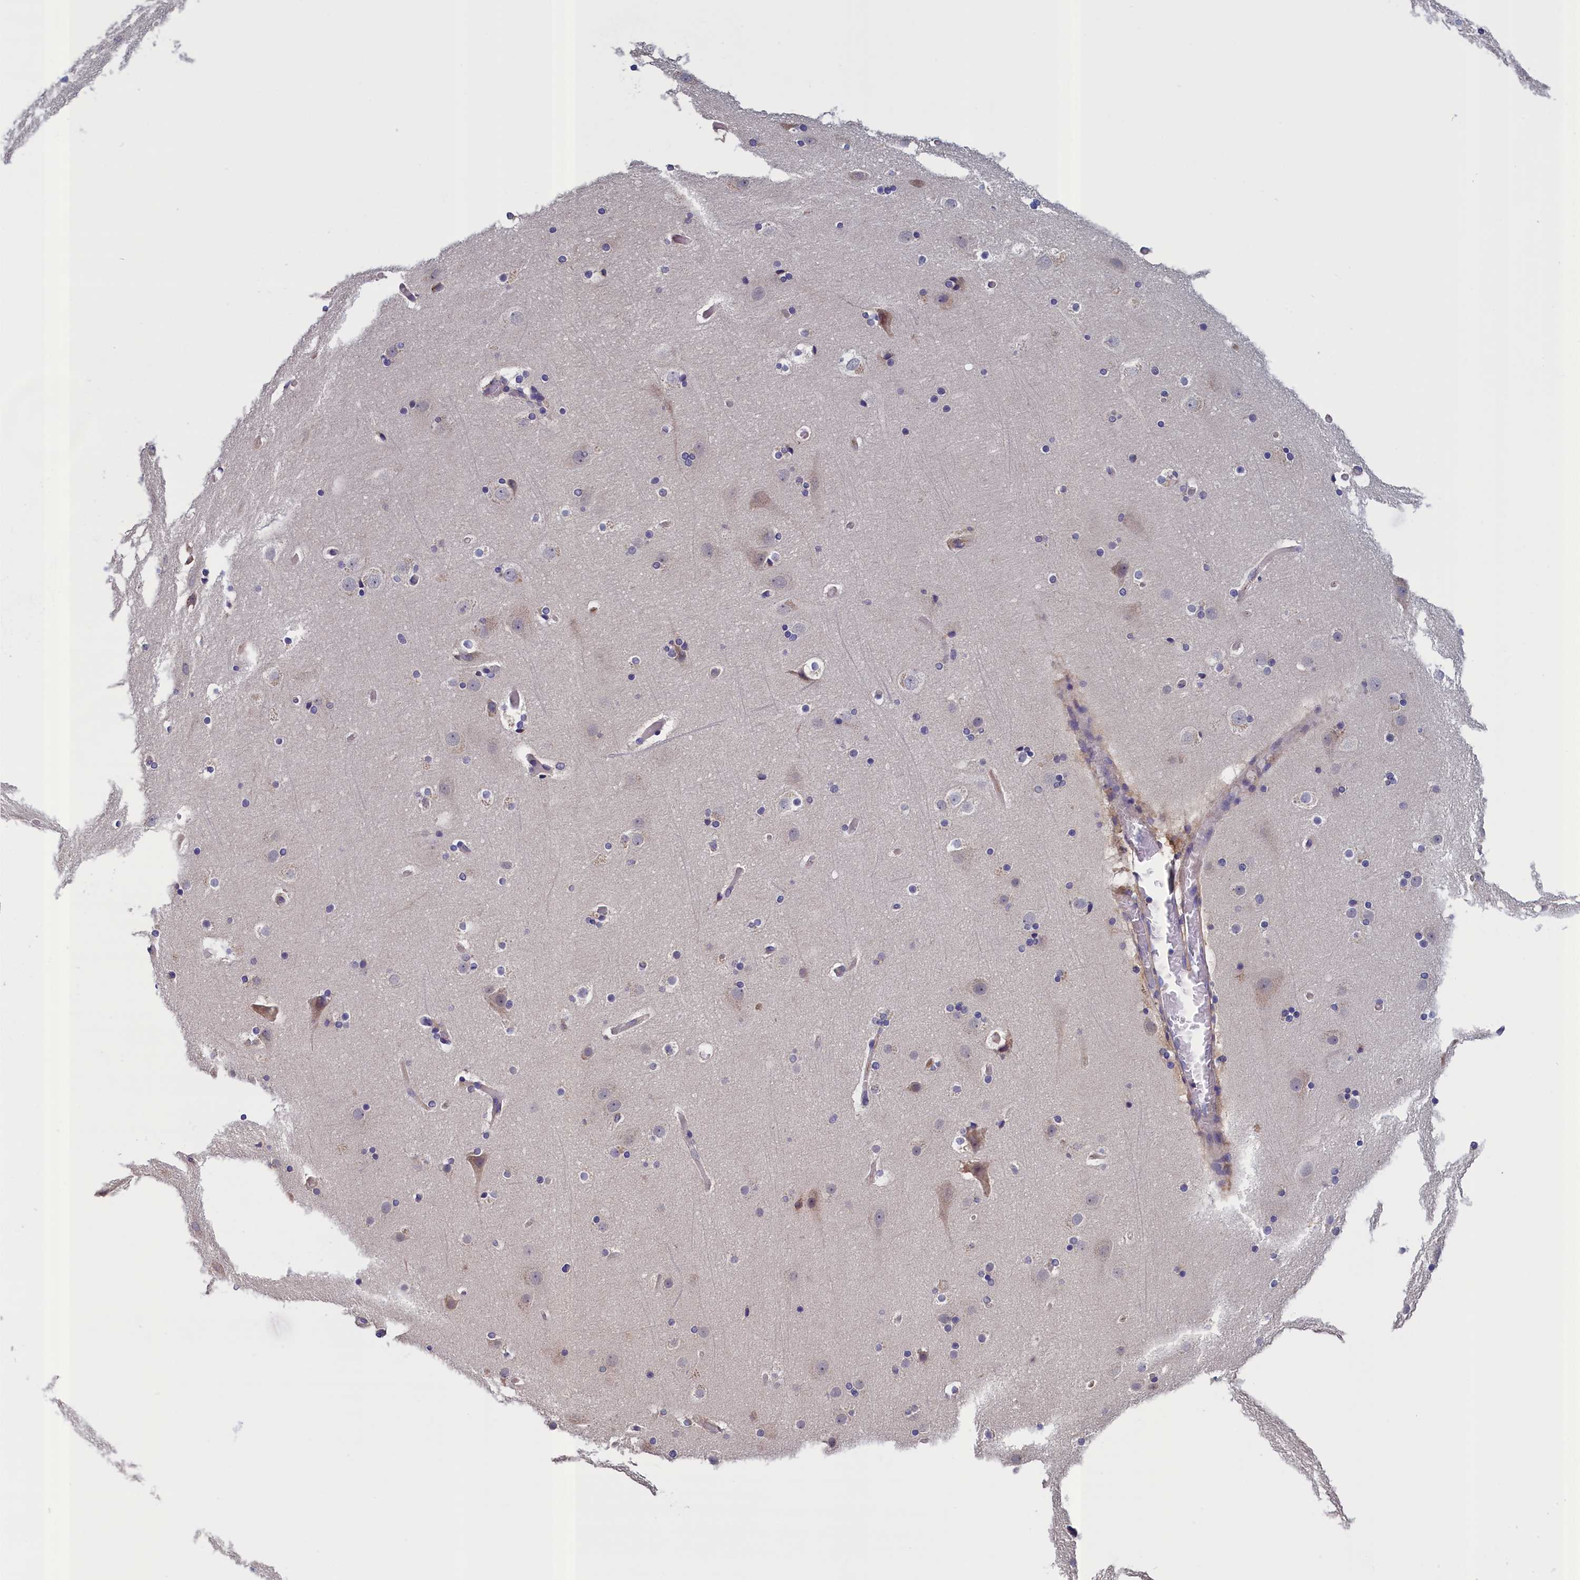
{"staining": {"intensity": "weak", "quantity": "25%-75%", "location": "cytoplasmic/membranous"}, "tissue": "cerebral cortex", "cell_type": "Endothelial cells", "image_type": "normal", "snomed": [{"axis": "morphology", "description": "Normal tissue, NOS"}, {"axis": "topography", "description": "Cerebral cortex"}], "caption": "Endothelial cells reveal low levels of weak cytoplasmic/membranous positivity in about 25%-75% of cells in normal cerebral cortex.", "gene": "ANKRD2", "patient": {"sex": "male", "age": 57}}